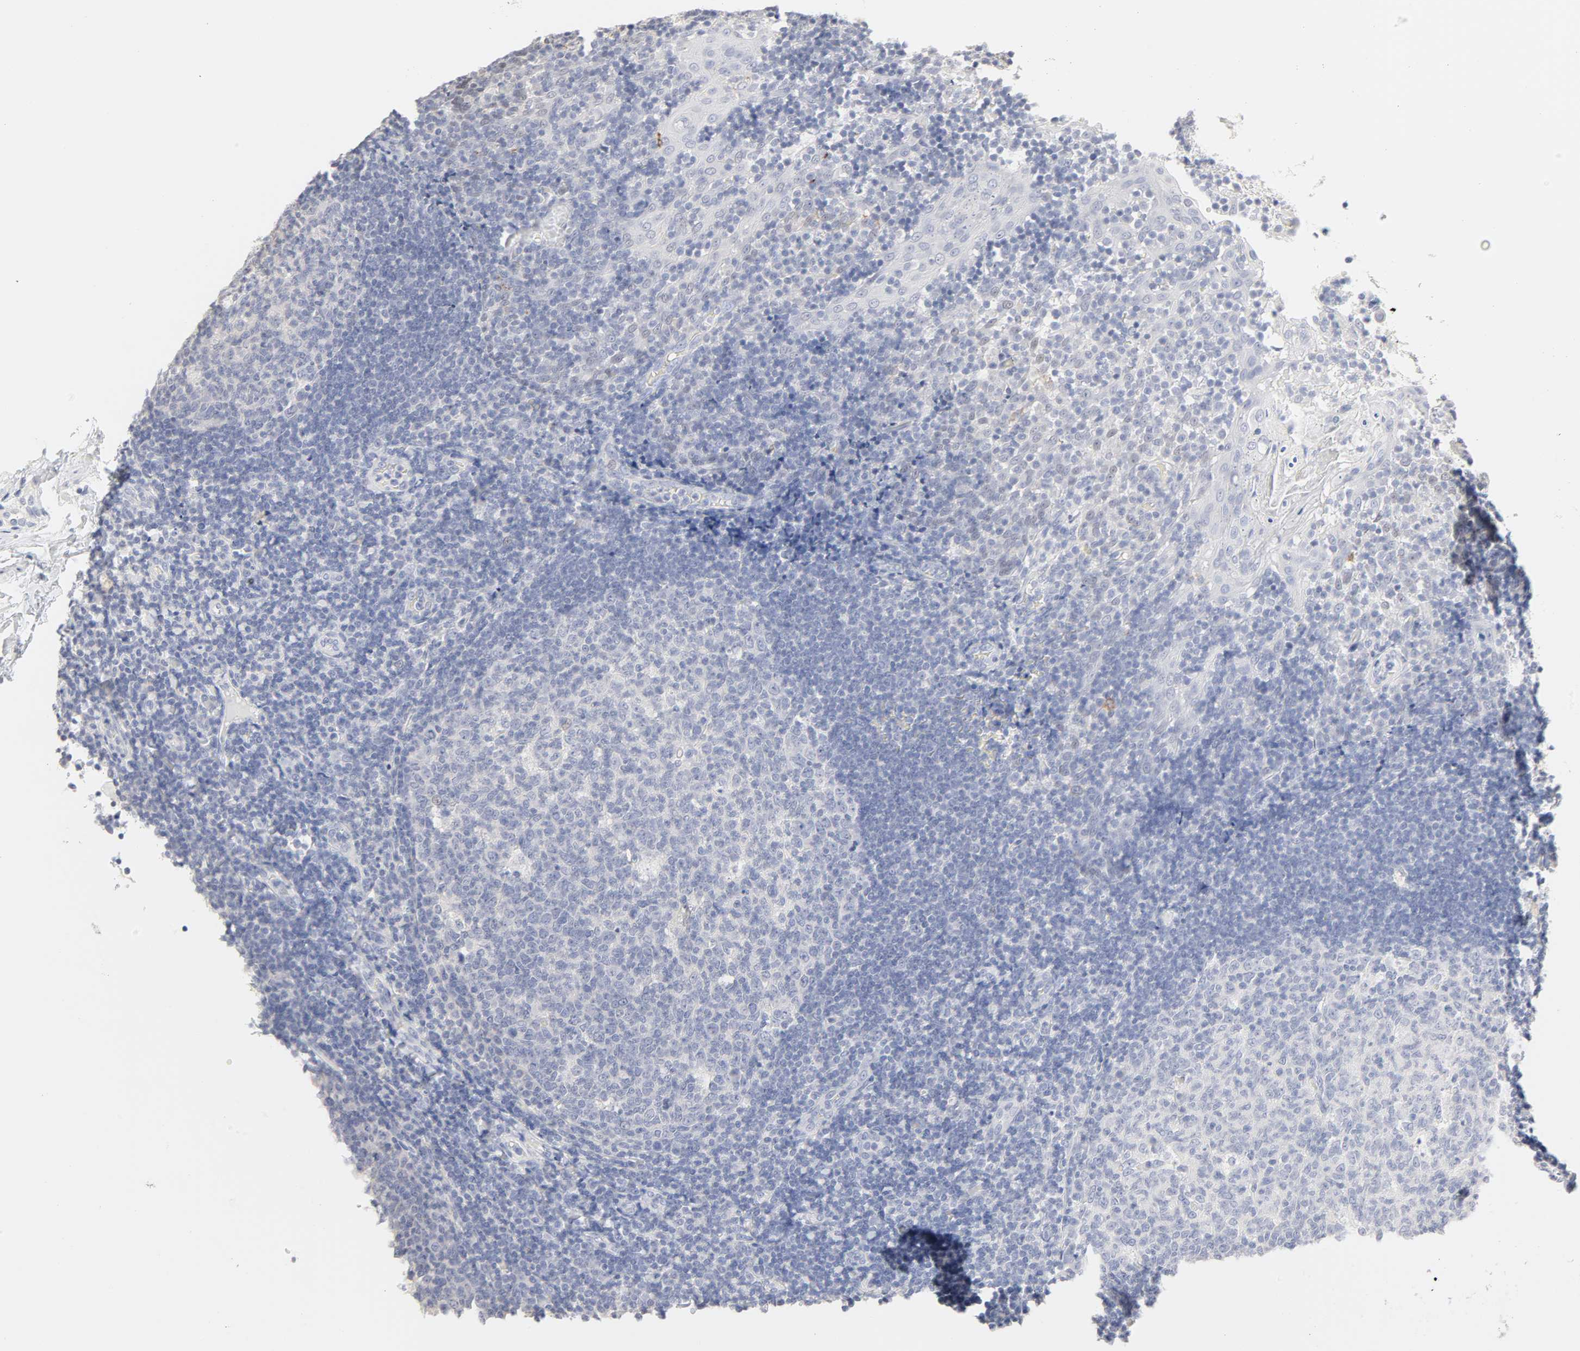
{"staining": {"intensity": "negative", "quantity": "none", "location": "none"}, "tissue": "tonsil", "cell_type": "Germinal center cells", "image_type": "normal", "snomed": [{"axis": "morphology", "description": "Normal tissue, NOS"}, {"axis": "topography", "description": "Tonsil"}], "caption": "High power microscopy image of an IHC micrograph of unremarkable tonsil, revealing no significant expression in germinal center cells.", "gene": "FCGBP", "patient": {"sex": "female", "age": 40}}